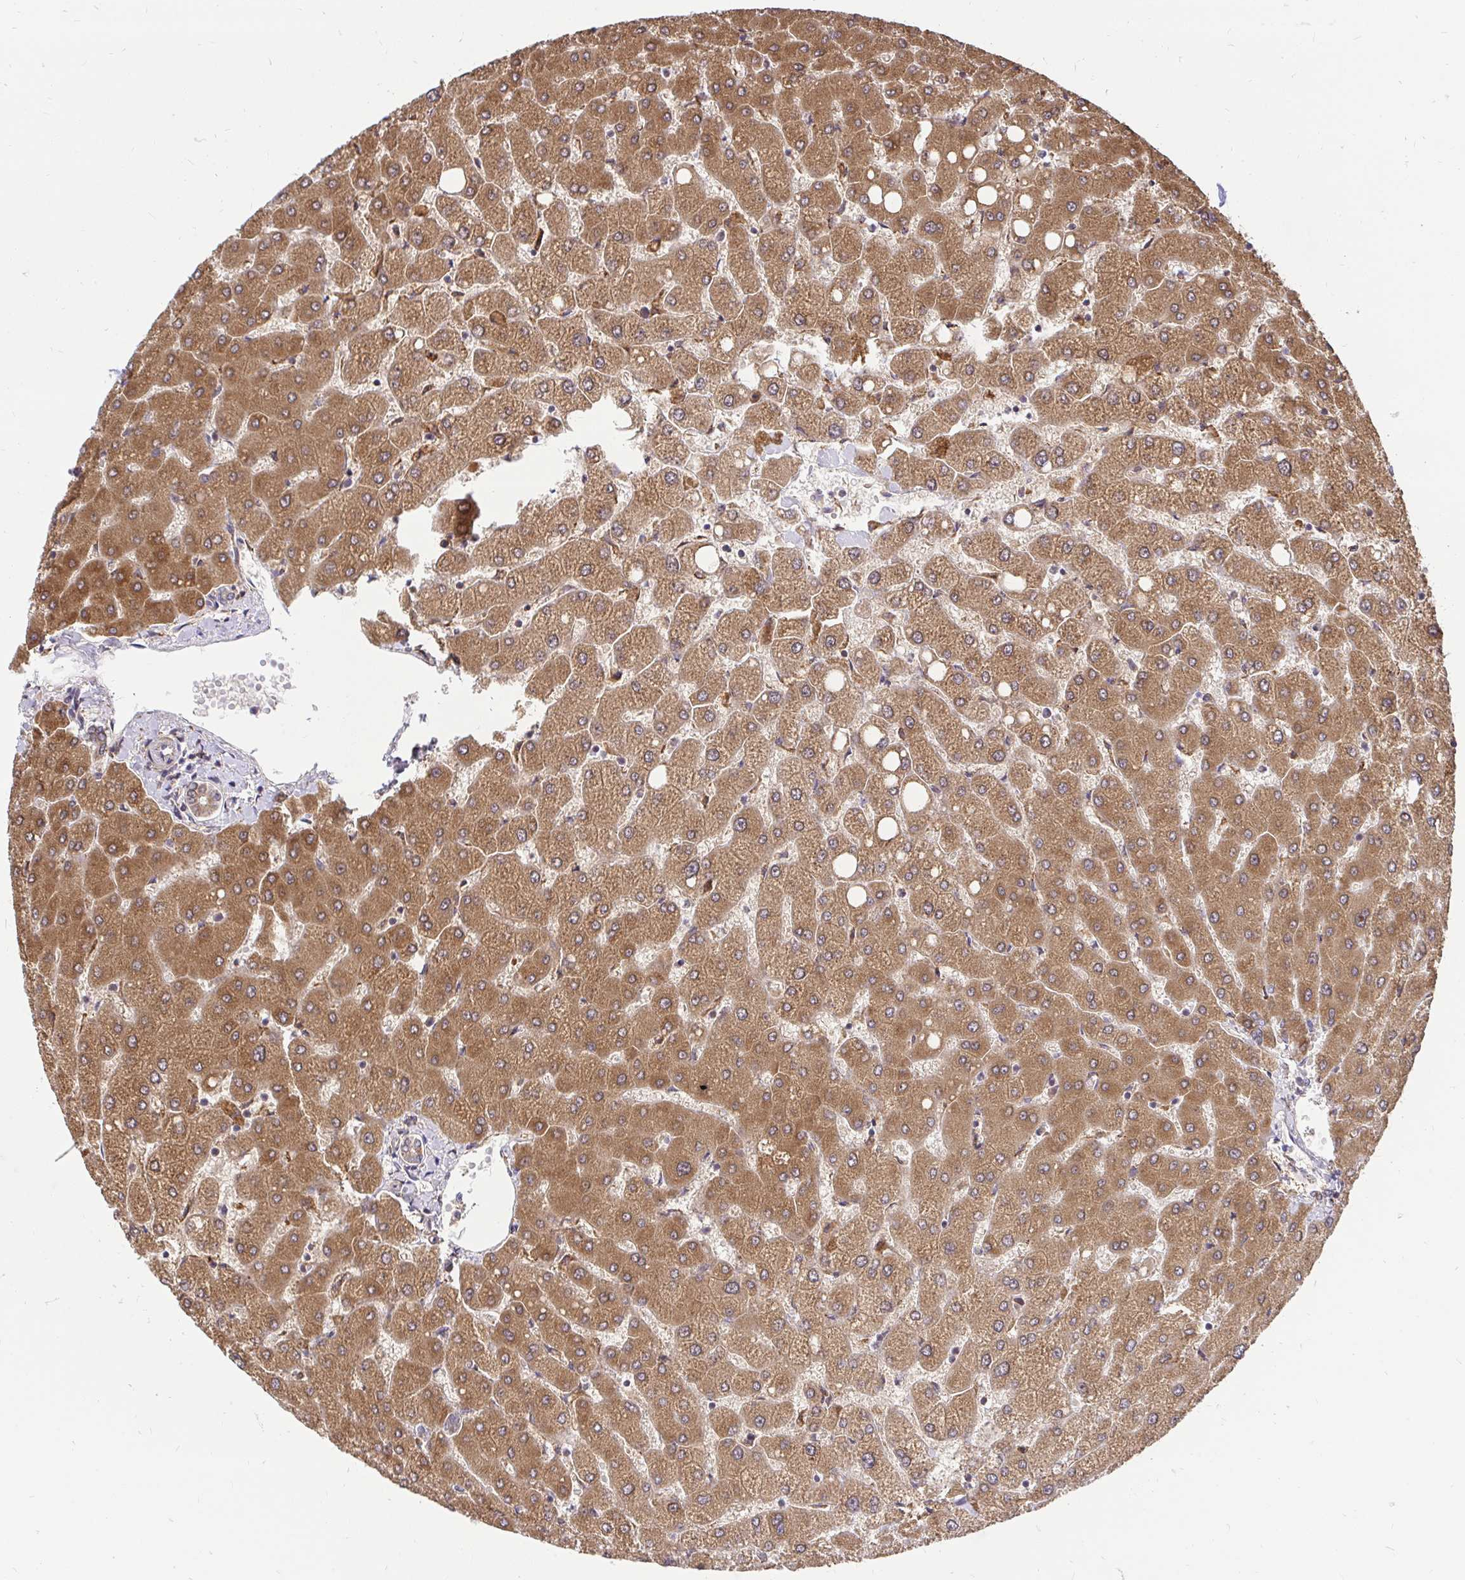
{"staining": {"intensity": "weak", "quantity": "25%-75%", "location": "cytoplasmic/membranous"}, "tissue": "liver", "cell_type": "Cholangiocytes", "image_type": "normal", "snomed": [{"axis": "morphology", "description": "Normal tissue, NOS"}, {"axis": "topography", "description": "Liver"}], "caption": "Human liver stained for a protein (brown) reveals weak cytoplasmic/membranous positive staining in about 25%-75% of cholangiocytes.", "gene": "NAALAD2", "patient": {"sex": "female", "age": 54}}